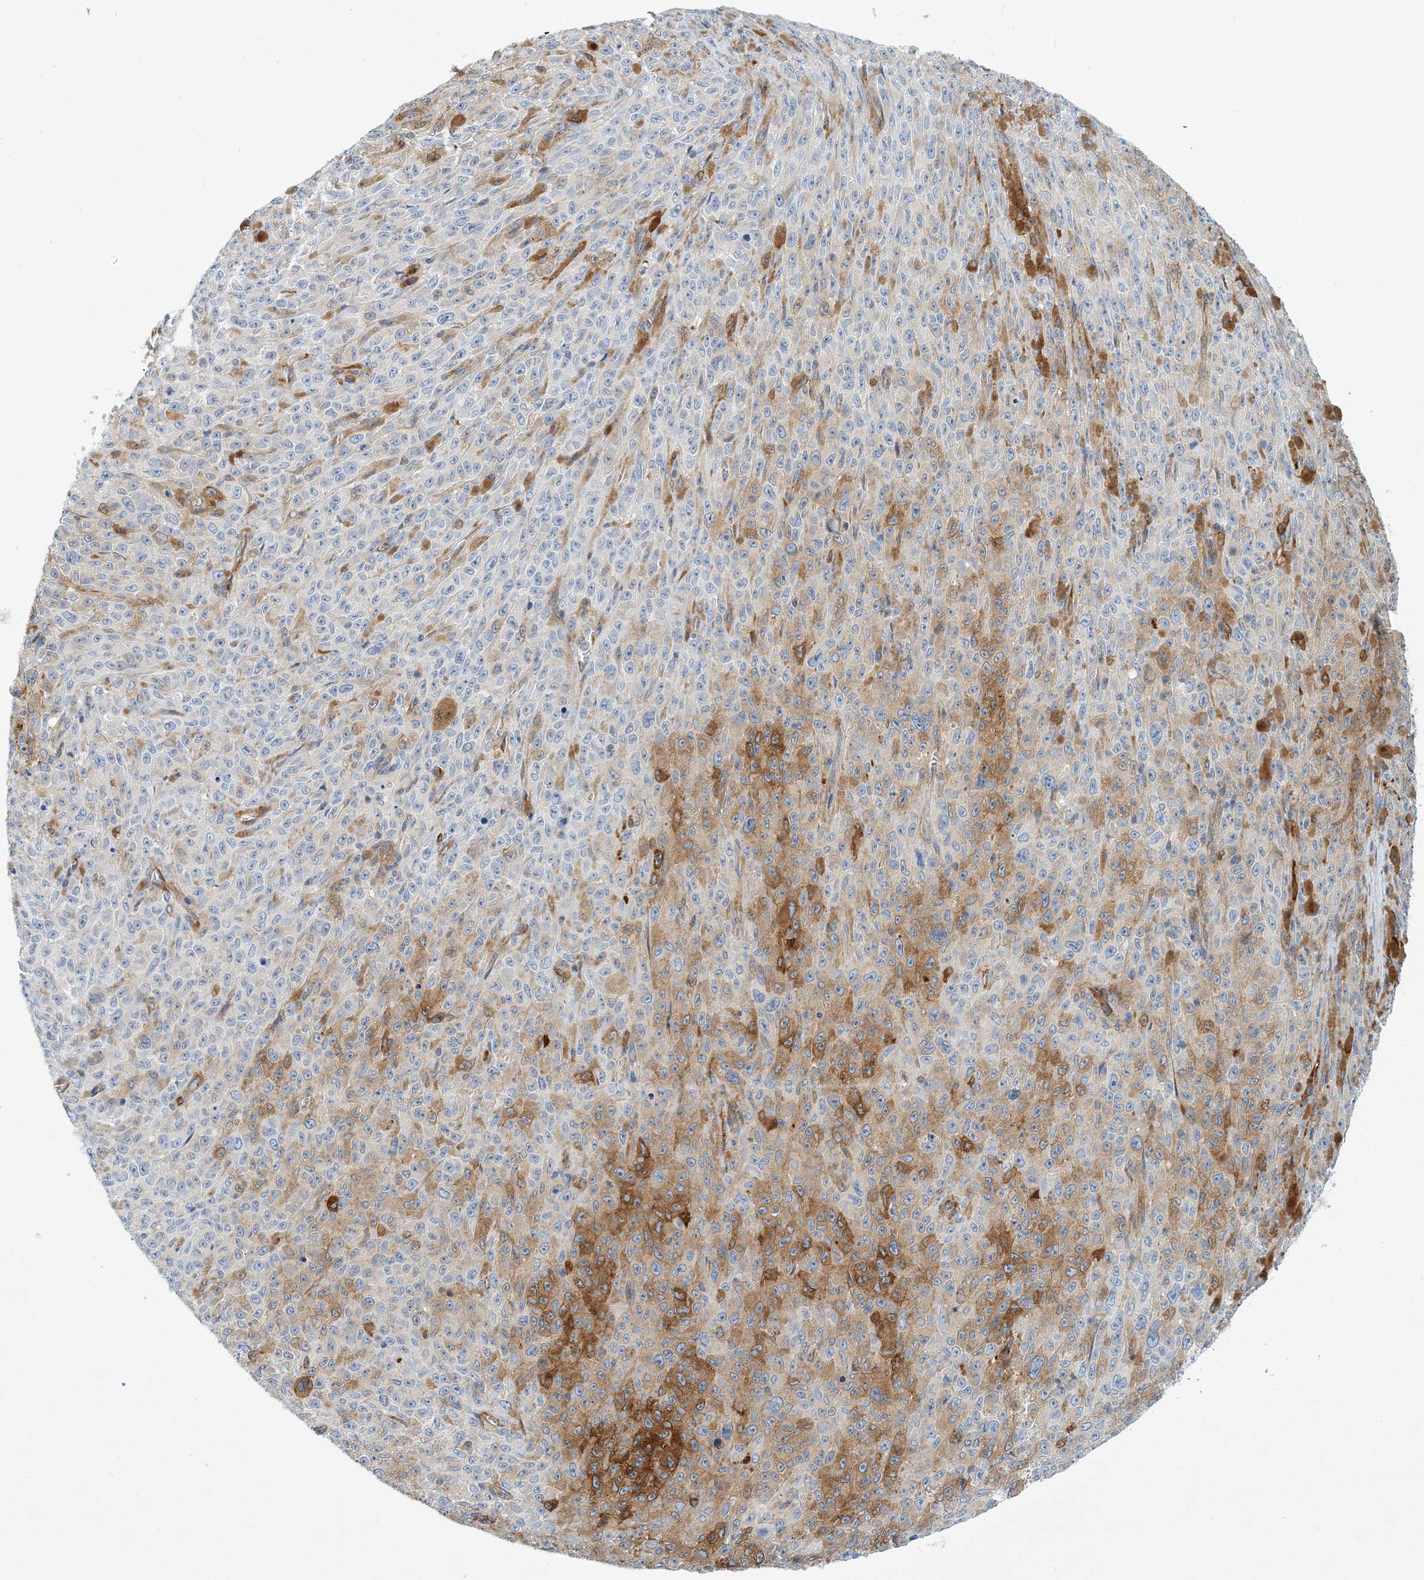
{"staining": {"intensity": "moderate", "quantity": "<25%", "location": "cytoplasmic/membranous"}, "tissue": "melanoma", "cell_type": "Tumor cells", "image_type": "cancer", "snomed": [{"axis": "morphology", "description": "Malignant melanoma, NOS"}, {"axis": "topography", "description": "Skin"}], "caption": "Tumor cells show moderate cytoplasmic/membranous staining in approximately <25% of cells in malignant melanoma. Immunohistochemistry stains the protein in brown and the nuclei are stained blue.", "gene": "PCDHA2", "patient": {"sex": "female", "age": 82}}